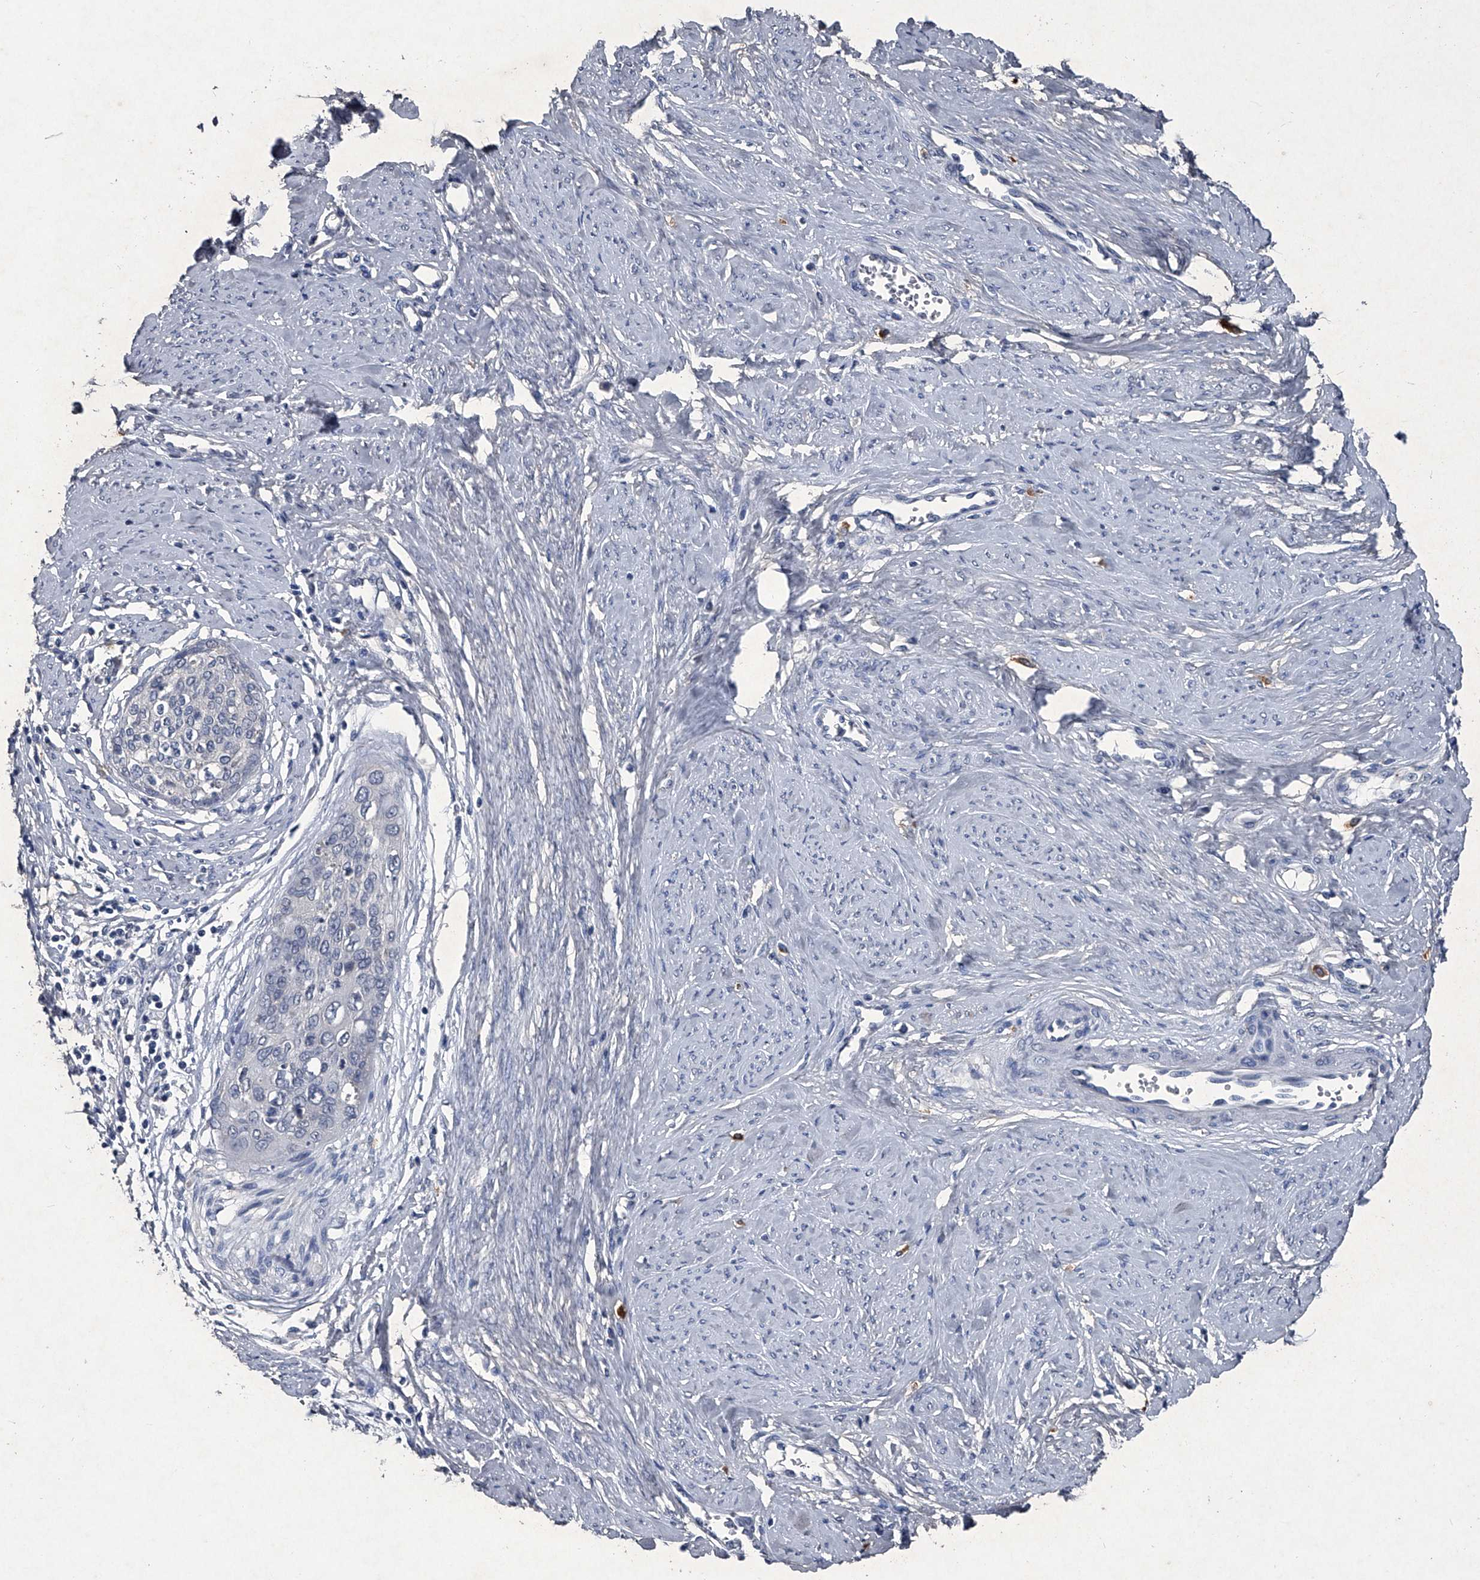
{"staining": {"intensity": "negative", "quantity": "none", "location": "none"}, "tissue": "cervical cancer", "cell_type": "Tumor cells", "image_type": "cancer", "snomed": [{"axis": "morphology", "description": "Squamous cell carcinoma, NOS"}, {"axis": "topography", "description": "Cervix"}], "caption": "A photomicrograph of human cervical cancer (squamous cell carcinoma) is negative for staining in tumor cells.", "gene": "MAPKAP1", "patient": {"sex": "female", "age": 37}}